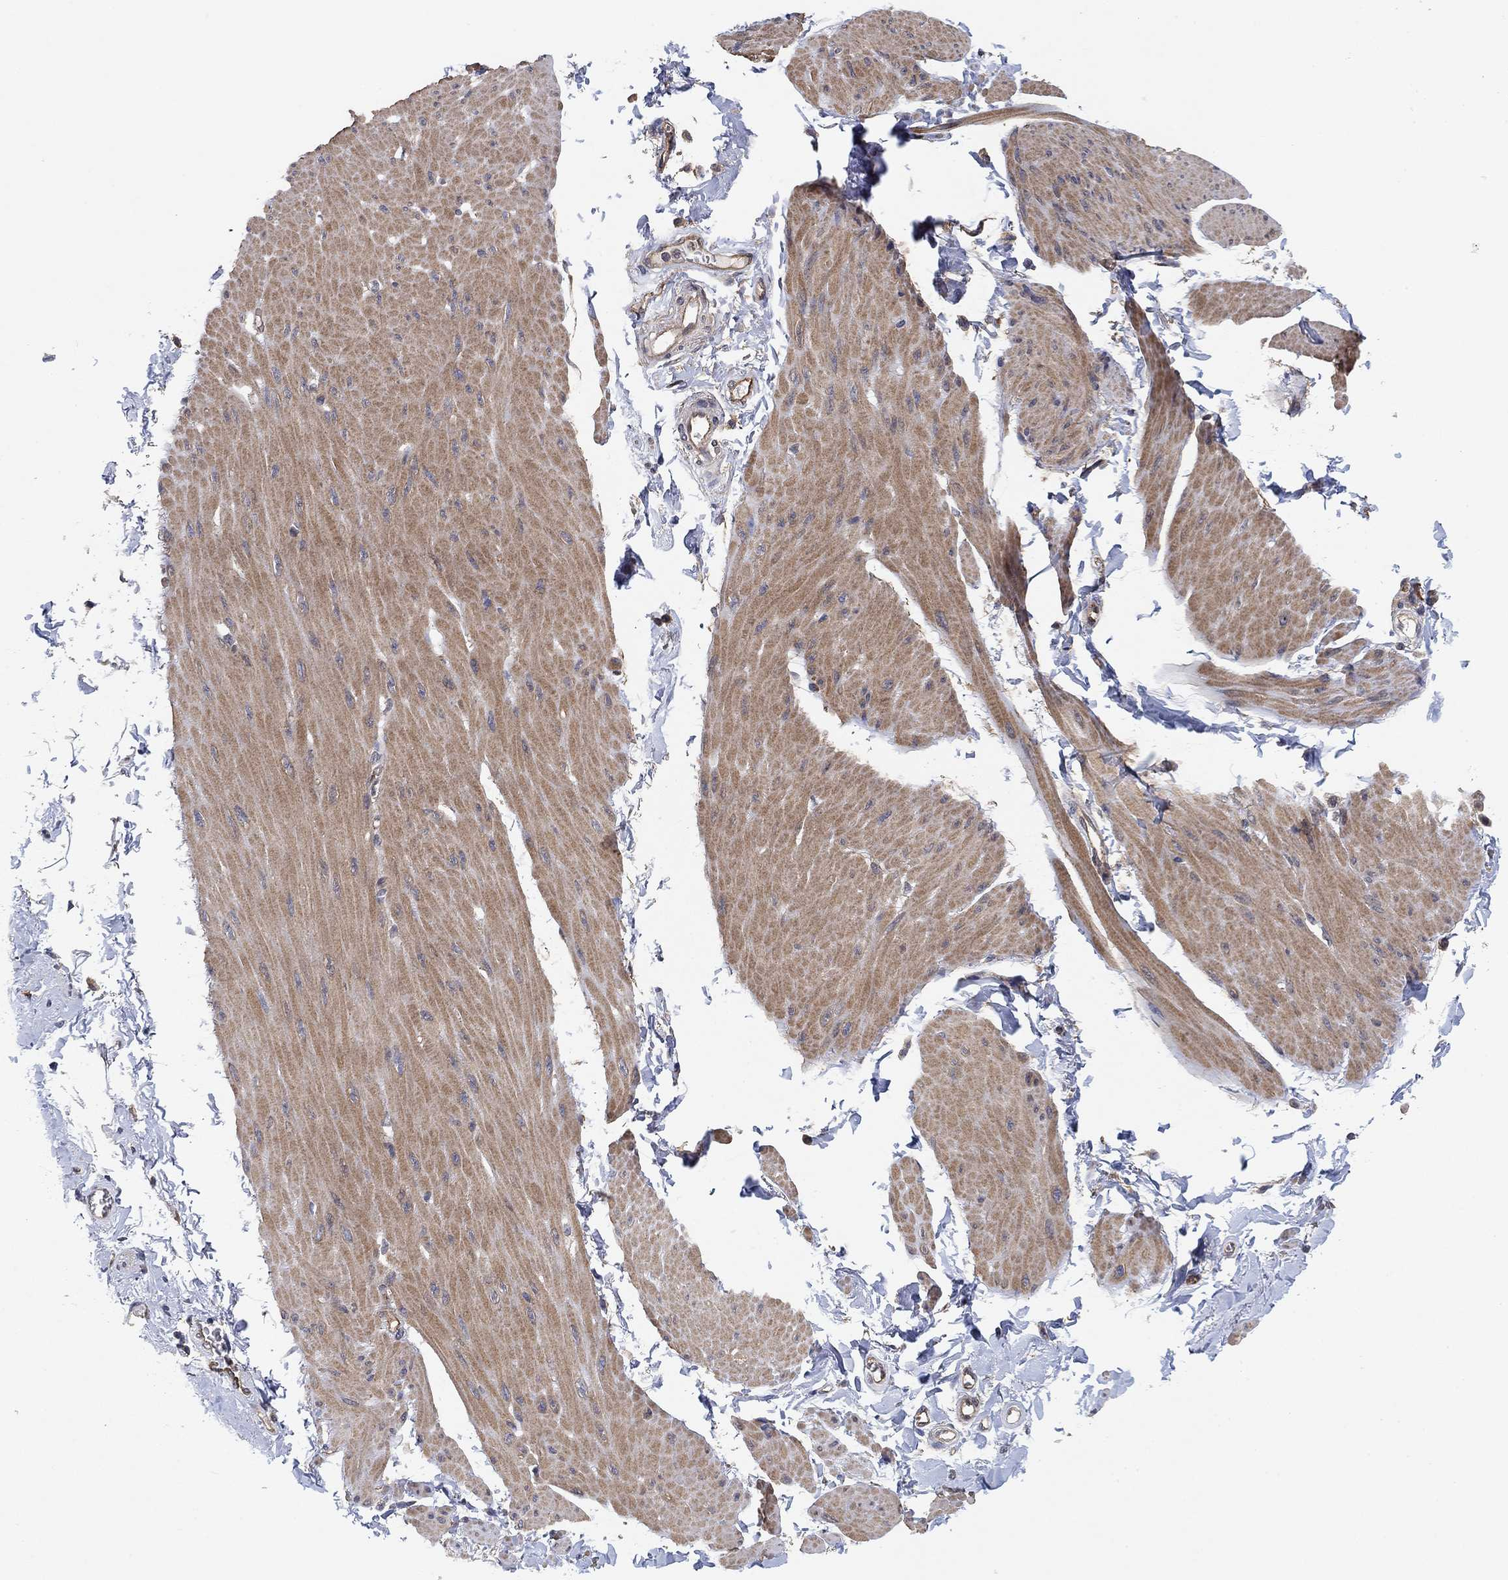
{"staining": {"intensity": "moderate", "quantity": "25%-75%", "location": "cytoplasmic/membranous"}, "tissue": "smooth muscle", "cell_type": "Smooth muscle cells", "image_type": "normal", "snomed": [{"axis": "morphology", "description": "Normal tissue, NOS"}, {"axis": "topography", "description": "Adipose tissue"}, {"axis": "topography", "description": "Smooth muscle"}, {"axis": "topography", "description": "Peripheral nerve tissue"}], "caption": "Immunohistochemical staining of benign human smooth muscle exhibits moderate cytoplasmic/membranous protein expression in approximately 25%-75% of smooth muscle cells.", "gene": "MCUR1", "patient": {"sex": "male", "age": 83}}